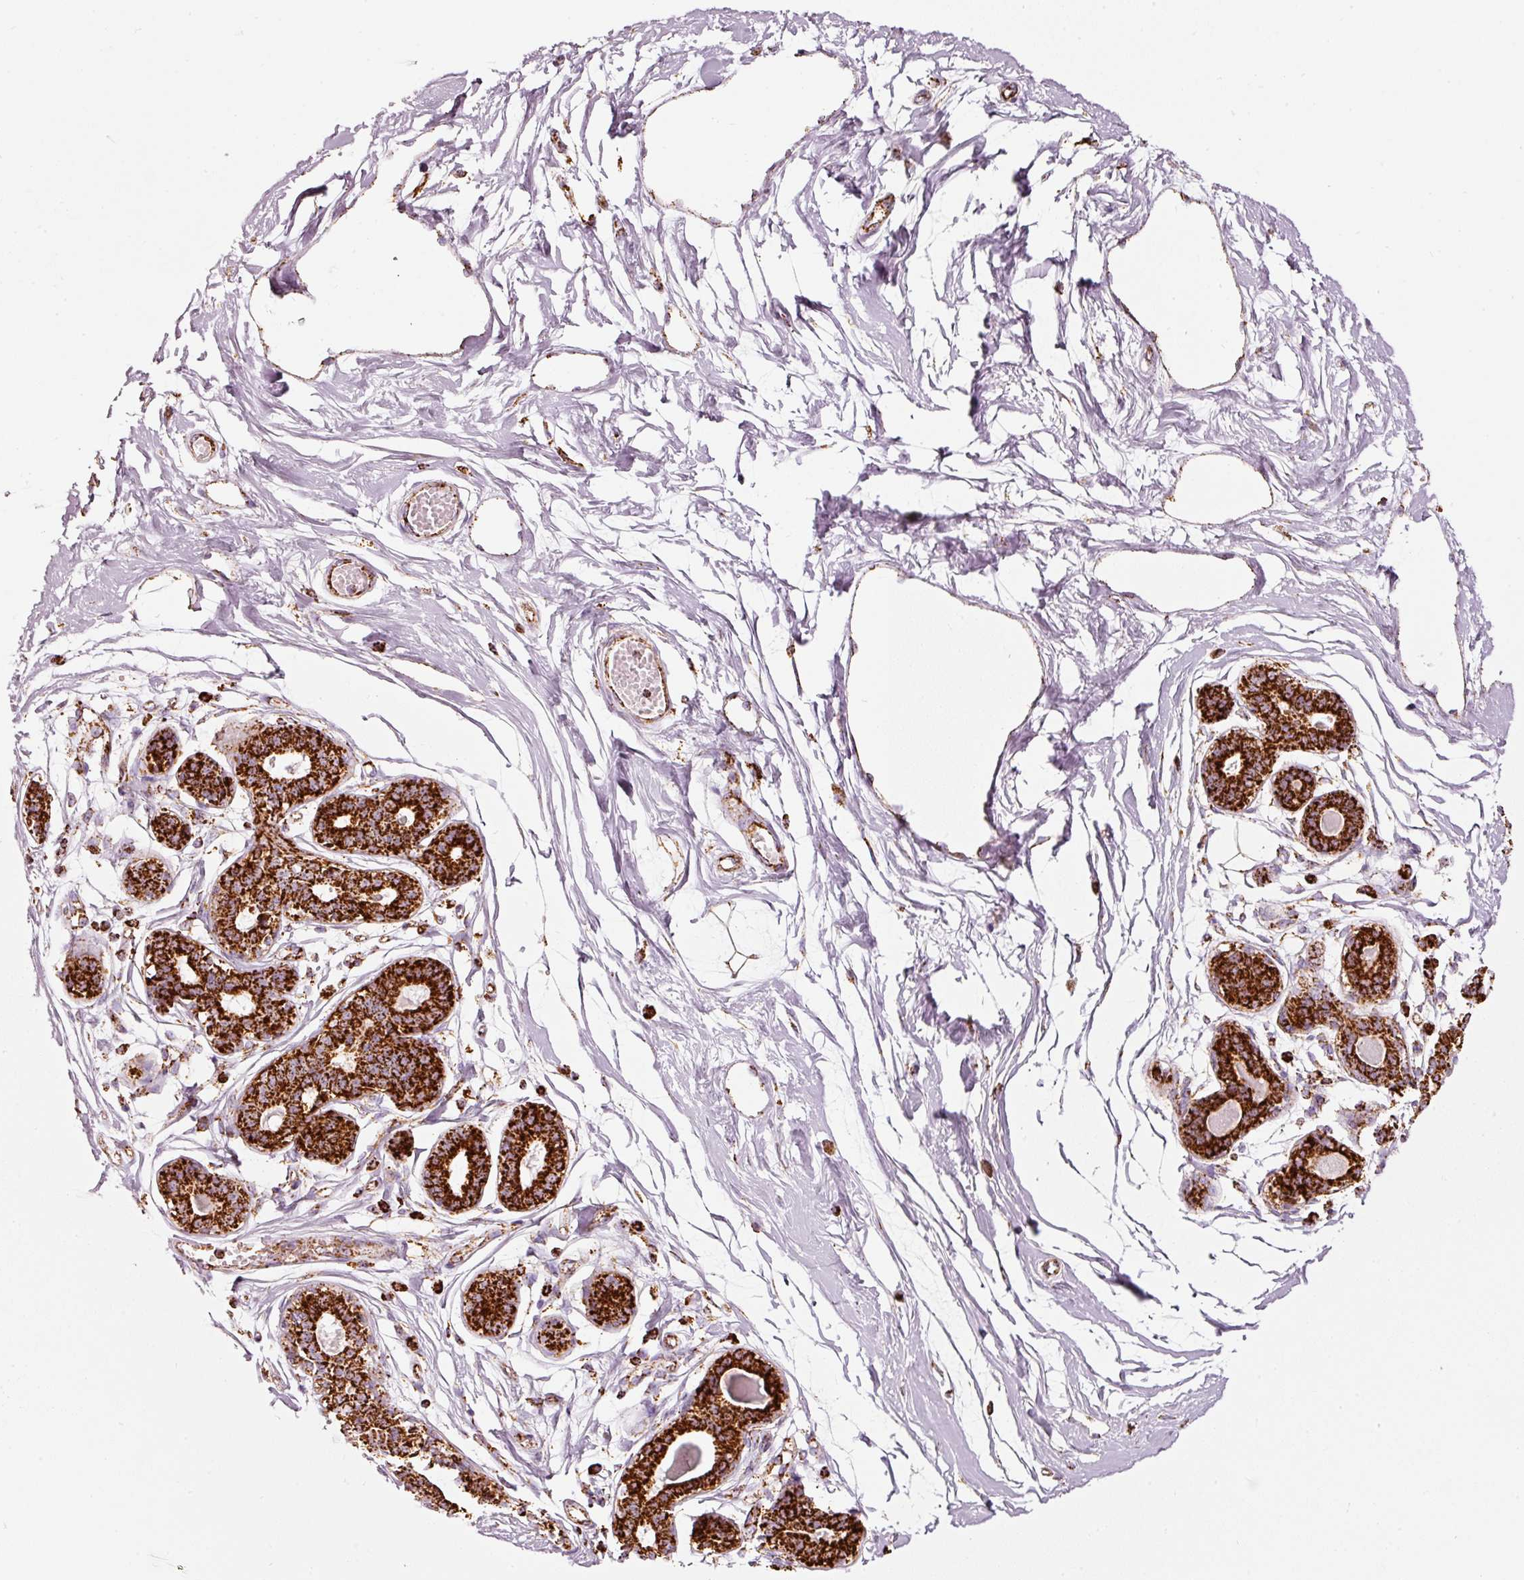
{"staining": {"intensity": "moderate", "quantity": ">75%", "location": "cytoplasmic/membranous"}, "tissue": "breast", "cell_type": "Adipocytes", "image_type": "normal", "snomed": [{"axis": "morphology", "description": "Normal tissue, NOS"}, {"axis": "topography", "description": "Breast"}], "caption": "Immunohistochemistry (IHC) staining of unremarkable breast, which exhibits medium levels of moderate cytoplasmic/membranous expression in about >75% of adipocytes indicating moderate cytoplasmic/membranous protein staining. The staining was performed using DAB (brown) for protein detection and nuclei were counterstained in hematoxylin (blue).", "gene": "MT", "patient": {"sex": "female", "age": 45}}